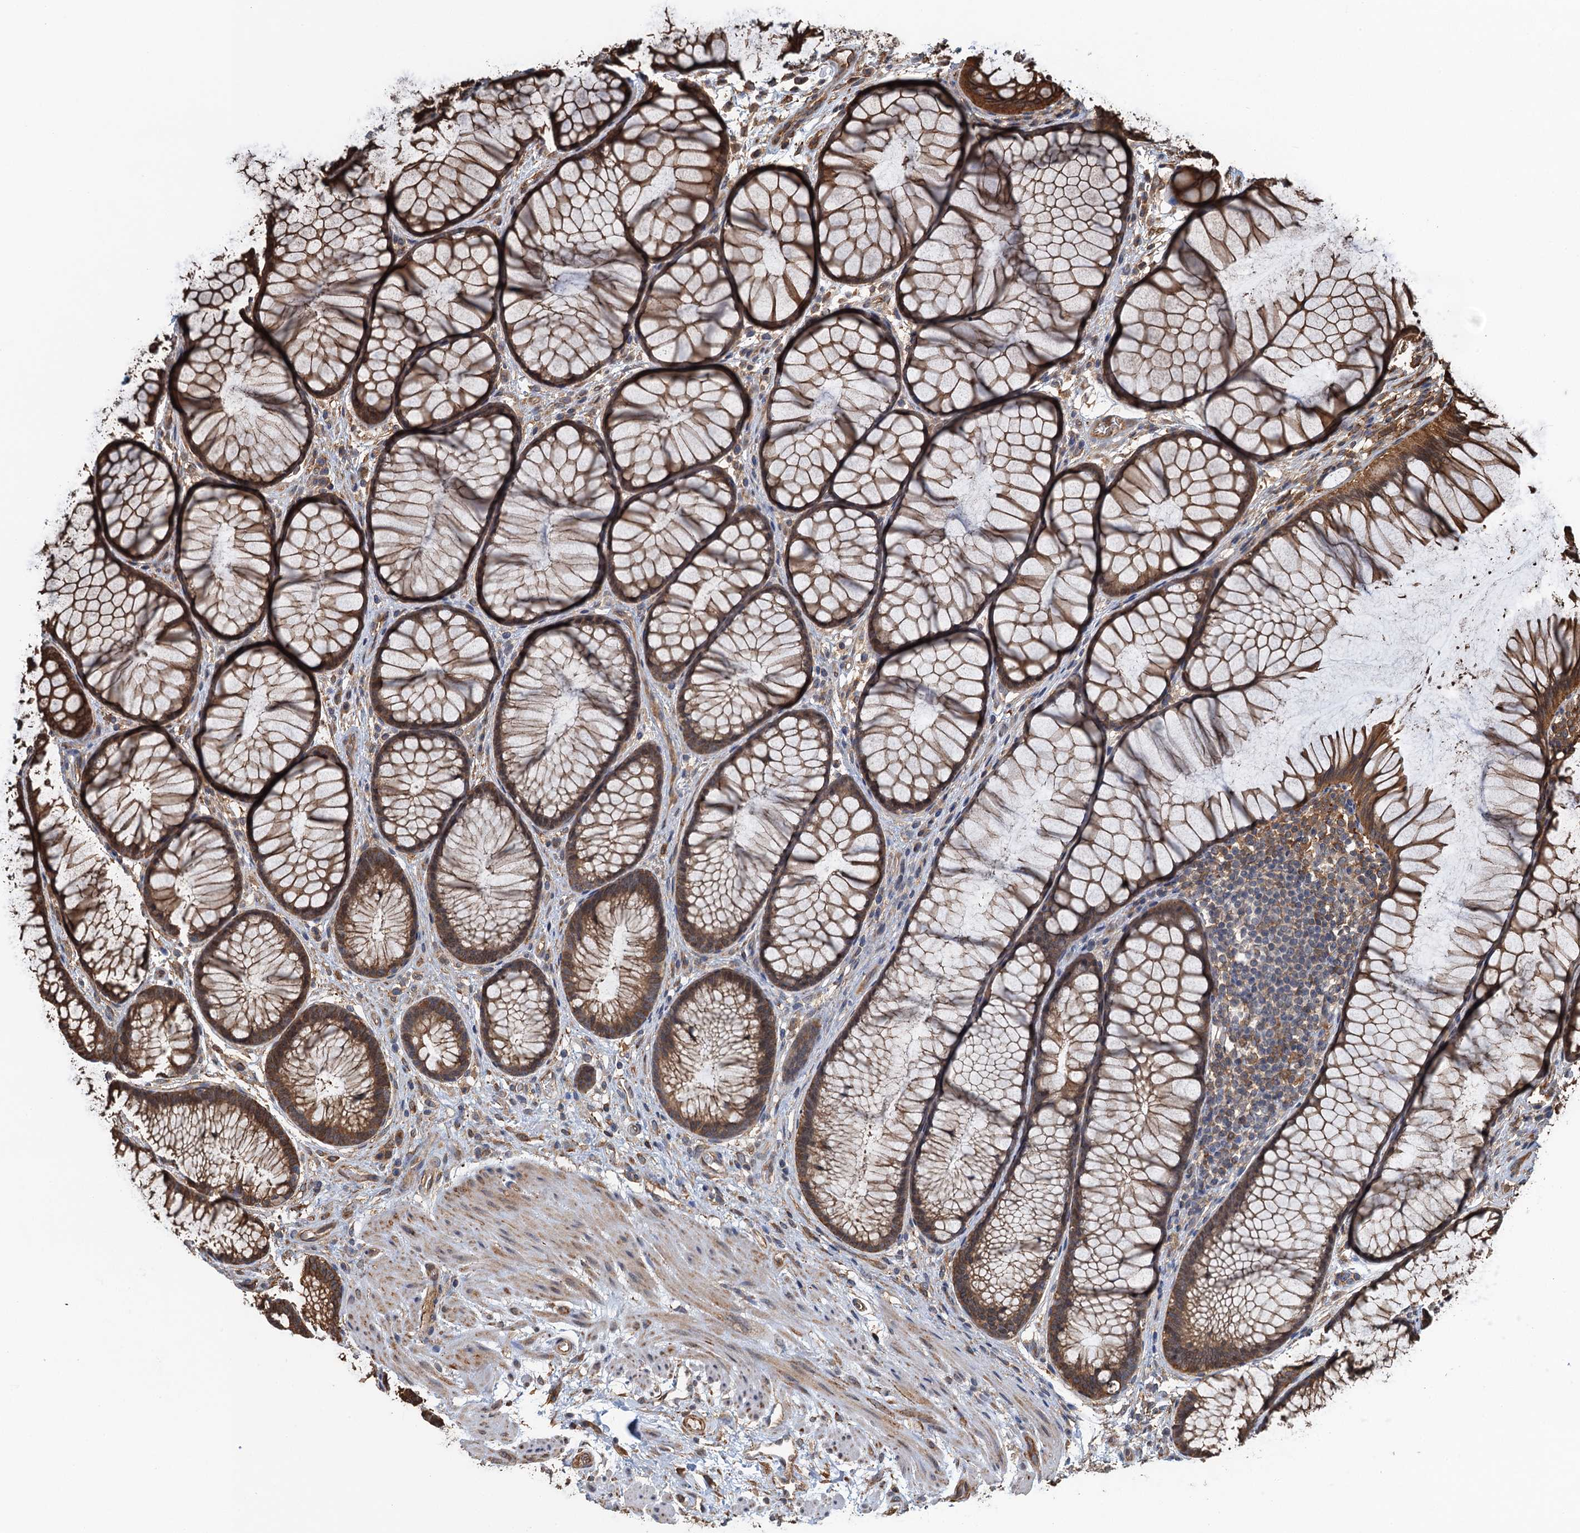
{"staining": {"intensity": "moderate", "quantity": ">75%", "location": "cytoplasmic/membranous"}, "tissue": "colon", "cell_type": "Endothelial cells", "image_type": "normal", "snomed": [{"axis": "morphology", "description": "Normal tissue, NOS"}, {"axis": "topography", "description": "Colon"}], "caption": "Protein expression by immunohistochemistry (IHC) demonstrates moderate cytoplasmic/membranous positivity in approximately >75% of endothelial cells in unremarkable colon.", "gene": "WHAMM", "patient": {"sex": "female", "age": 82}}